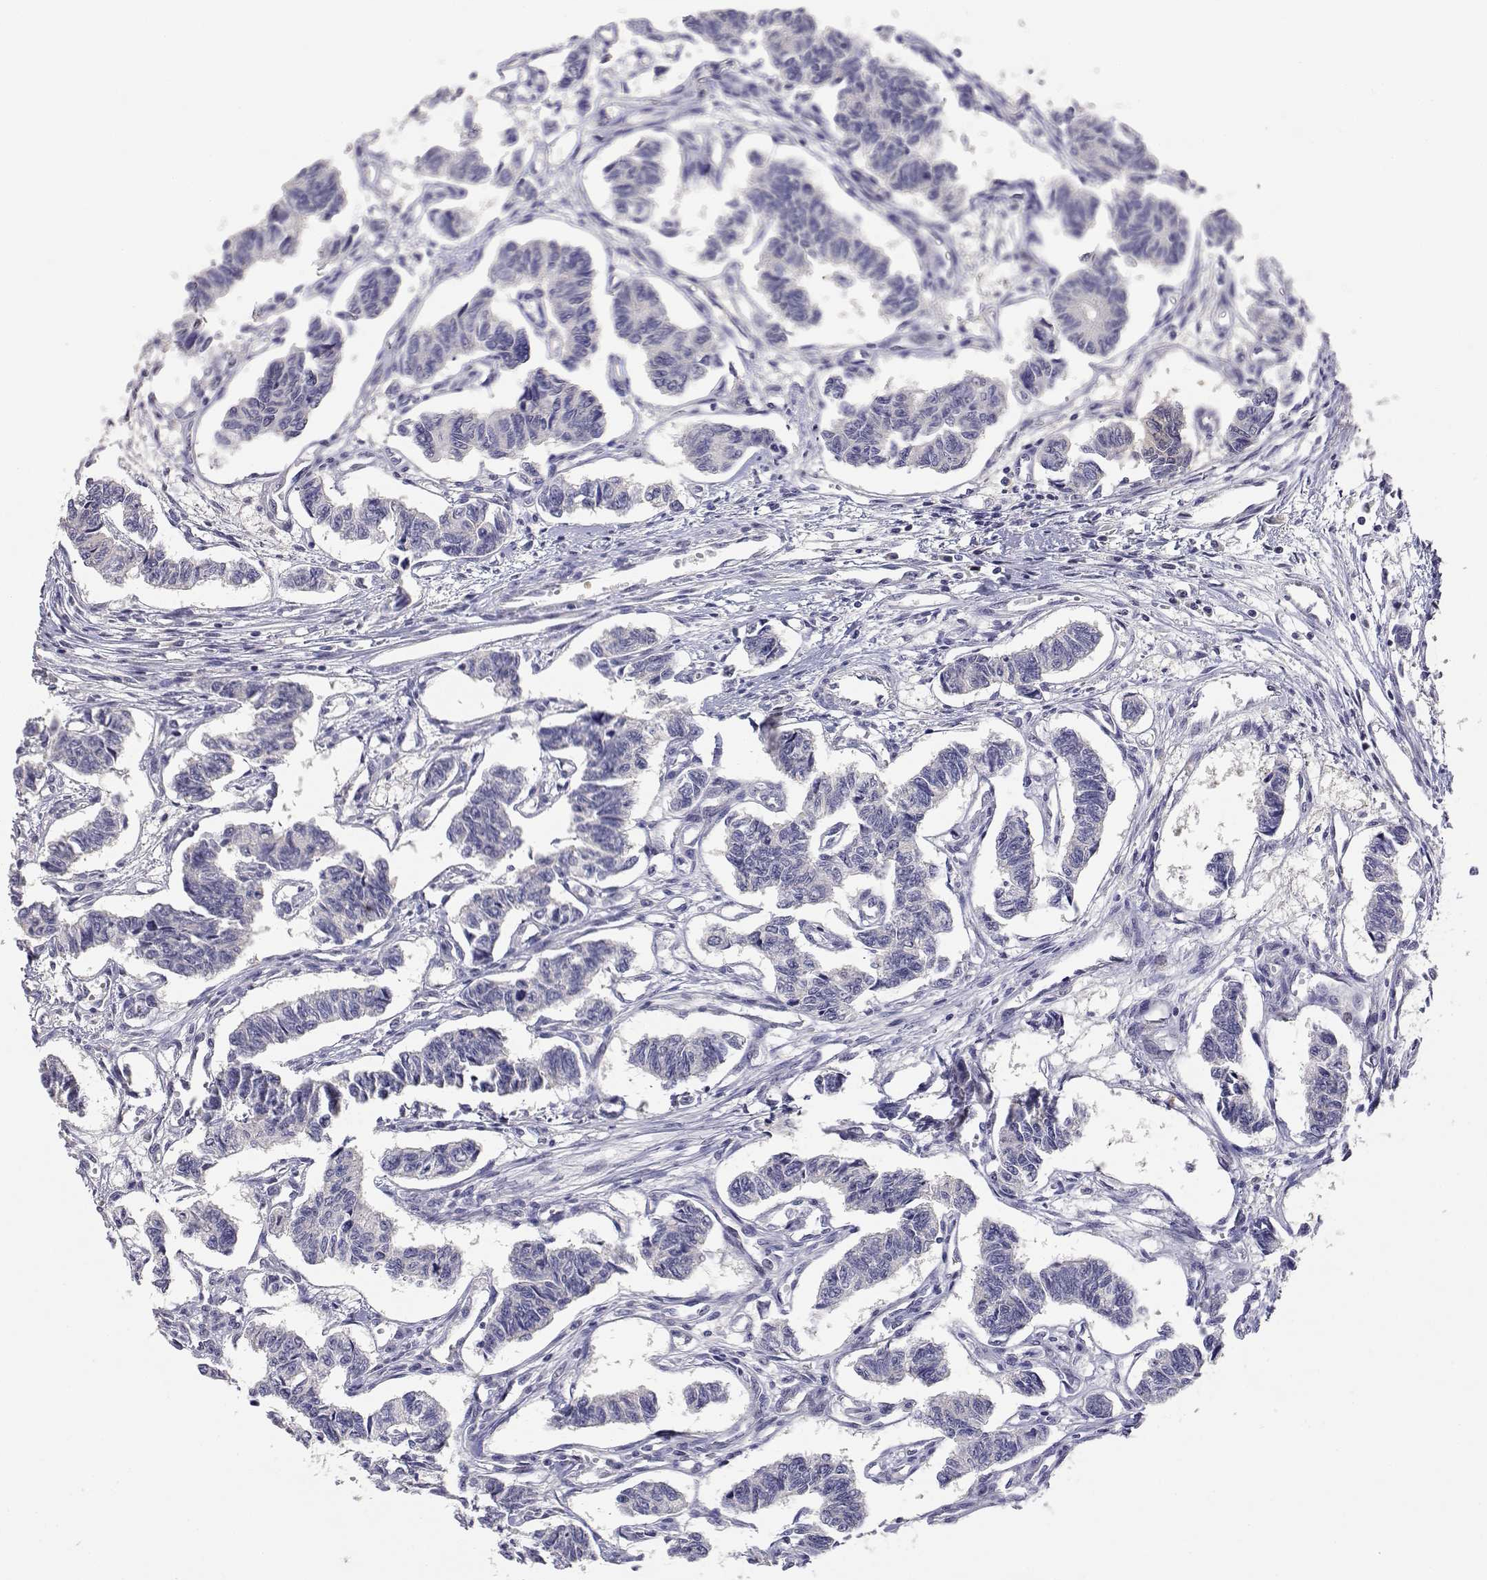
{"staining": {"intensity": "negative", "quantity": "none", "location": "none"}, "tissue": "carcinoid", "cell_type": "Tumor cells", "image_type": "cancer", "snomed": [{"axis": "morphology", "description": "Carcinoid, malignant, NOS"}, {"axis": "topography", "description": "Kidney"}], "caption": "A histopathology image of carcinoid stained for a protein displays no brown staining in tumor cells.", "gene": "ADA", "patient": {"sex": "female", "age": 41}}